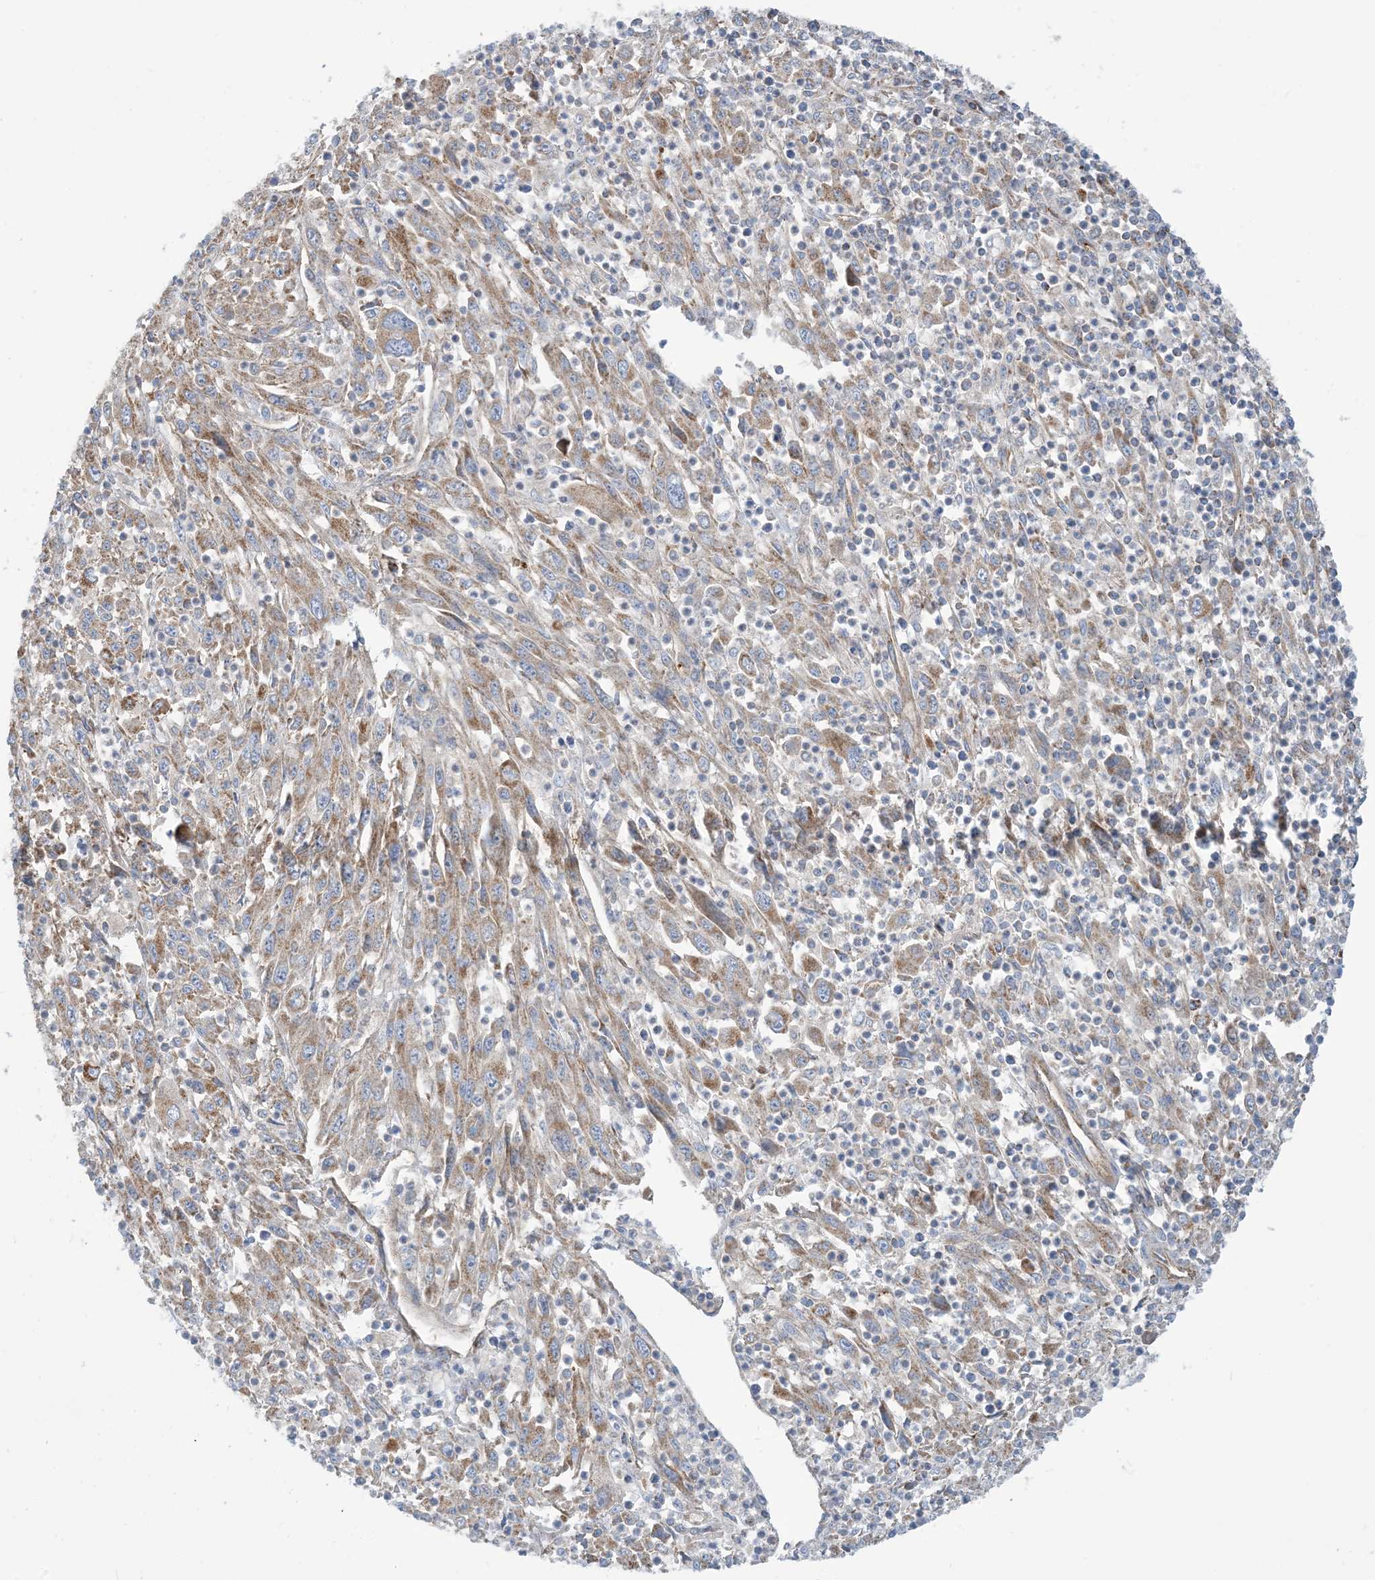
{"staining": {"intensity": "moderate", "quantity": "25%-75%", "location": "cytoplasmic/membranous"}, "tissue": "melanoma", "cell_type": "Tumor cells", "image_type": "cancer", "snomed": [{"axis": "morphology", "description": "Malignant melanoma, Metastatic site"}, {"axis": "topography", "description": "Skin"}], "caption": "Malignant melanoma (metastatic site) was stained to show a protein in brown. There is medium levels of moderate cytoplasmic/membranous positivity in about 25%-75% of tumor cells.", "gene": "PHOSPHO2", "patient": {"sex": "female", "age": 56}}